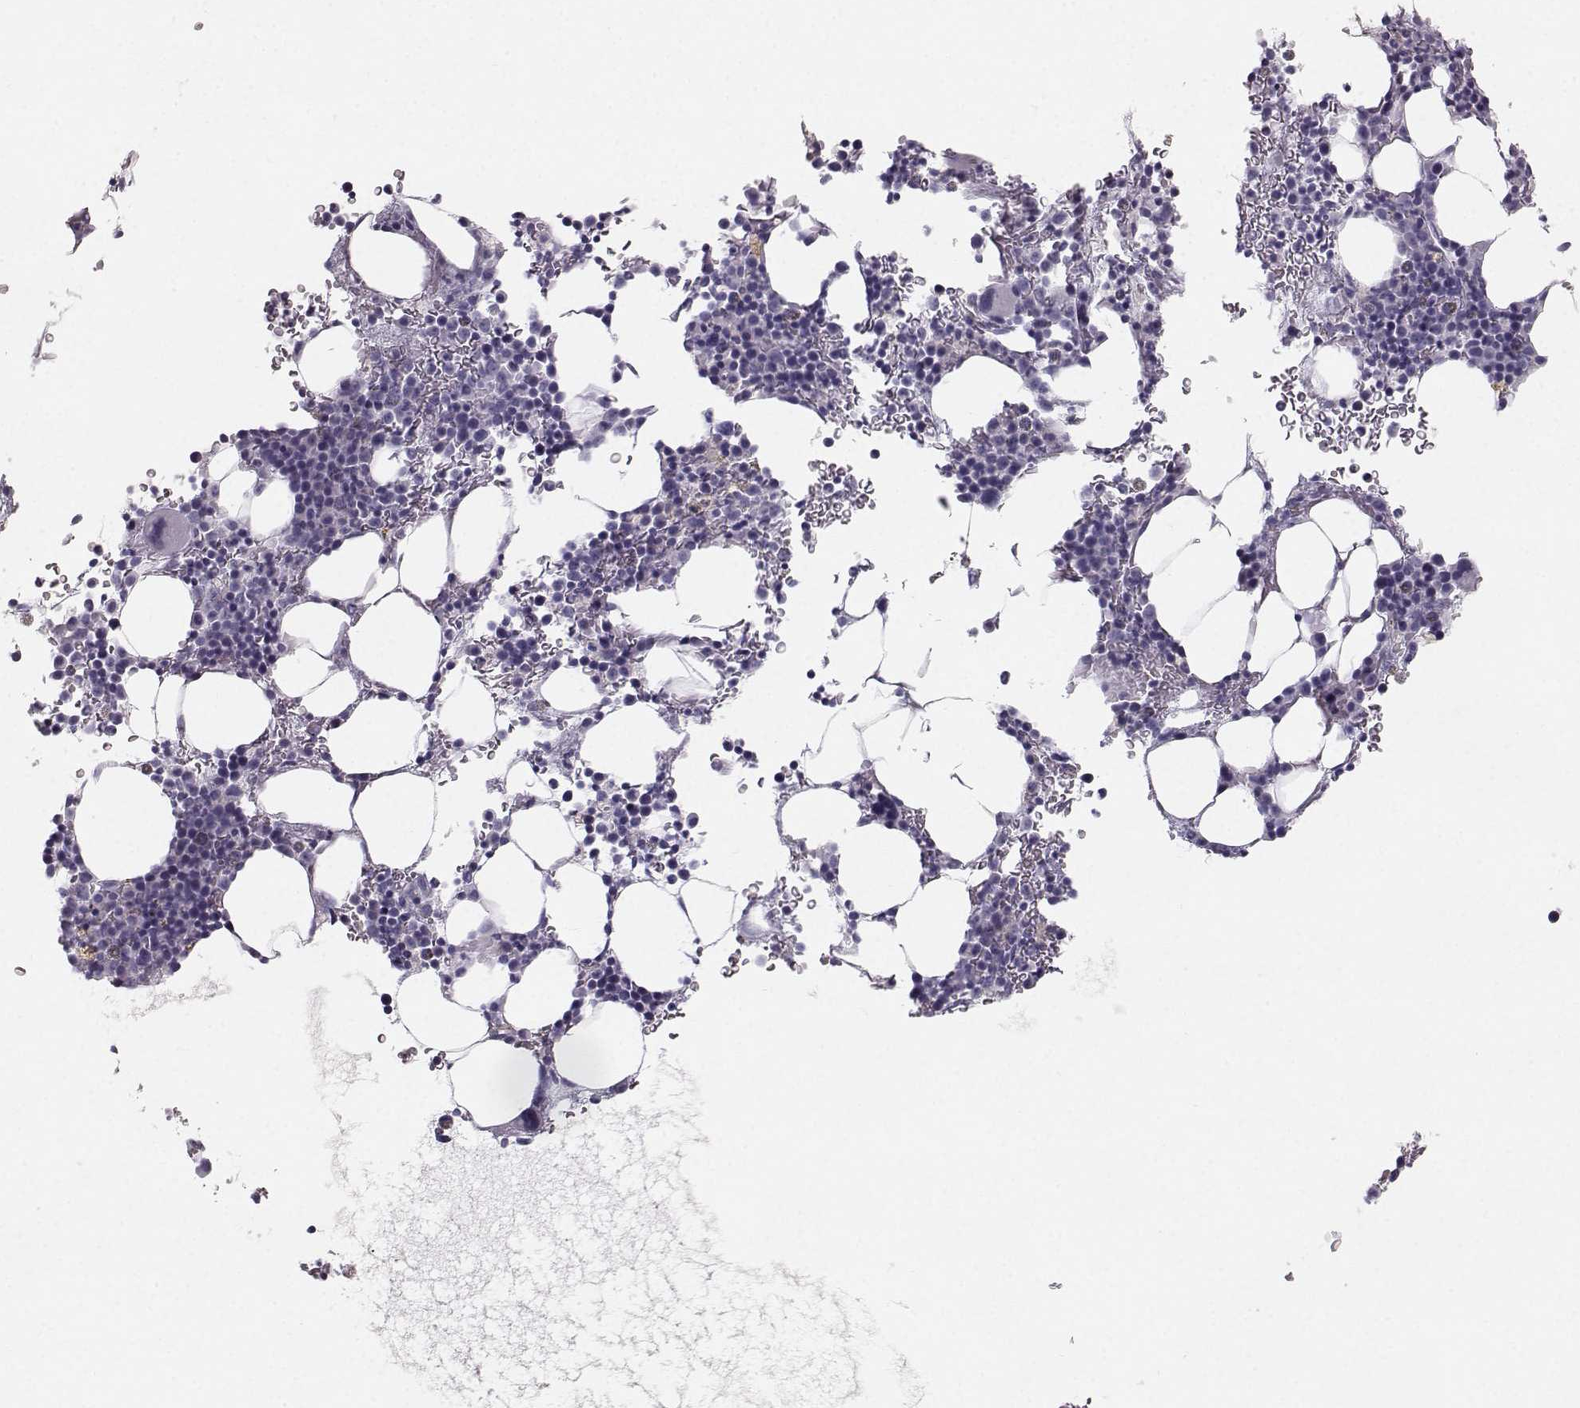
{"staining": {"intensity": "negative", "quantity": "none", "location": "none"}, "tissue": "bone marrow", "cell_type": "Hematopoietic cells", "image_type": "normal", "snomed": [{"axis": "morphology", "description": "Normal tissue, NOS"}, {"axis": "topography", "description": "Bone marrow"}], "caption": "The immunohistochemistry (IHC) image has no significant staining in hematopoietic cells of bone marrow.", "gene": "CASR", "patient": {"sex": "male", "age": 77}}